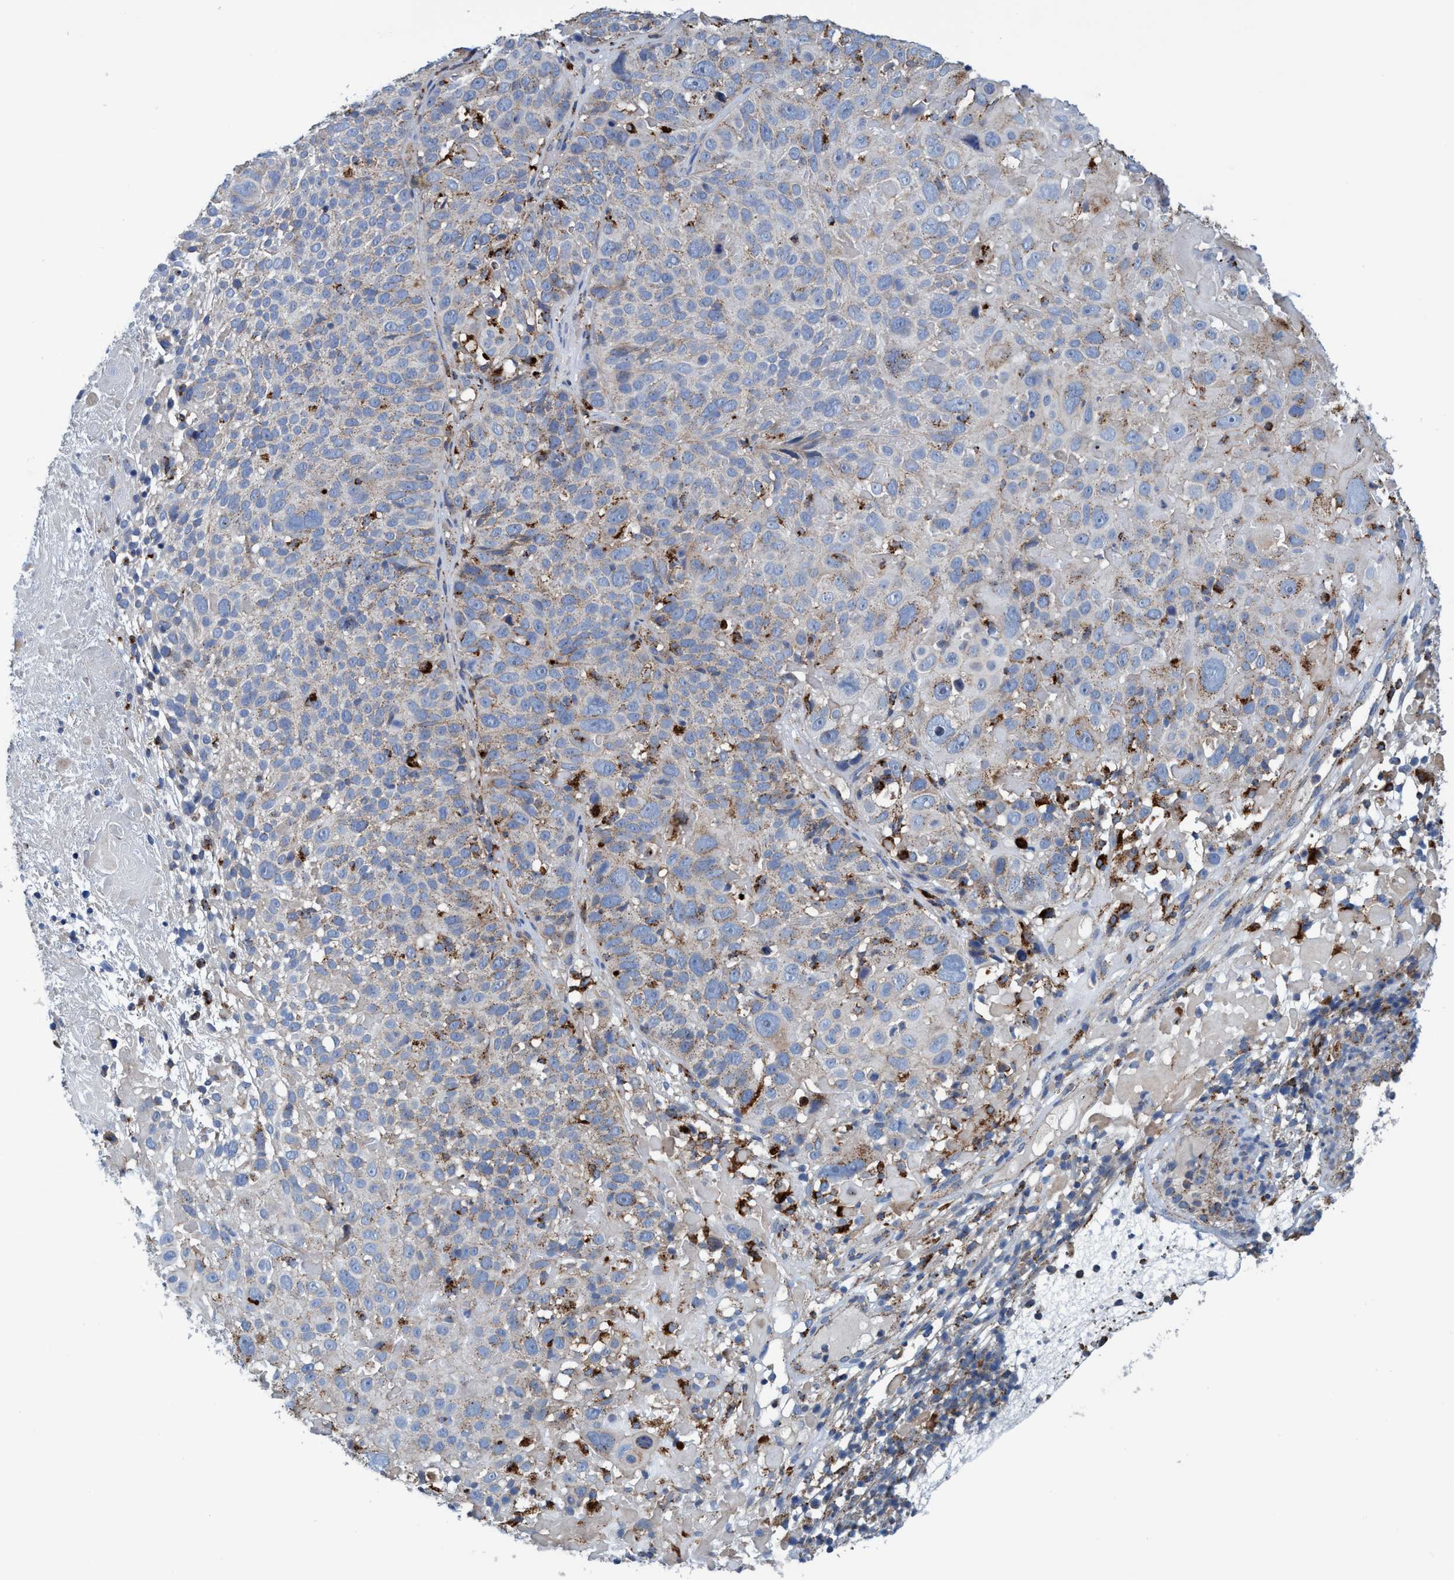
{"staining": {"intensity": "weak", "quantity": "25%-75%", "location": "cytoplasmic/membranous"}, "tissue": "cervical cancer", "cell_type": "Tumor cells", "image_type": "cancer", "snomed": [{"axis": "morphology", "description": "Squamous cell carcinoma, NOS"}, {"axis": "topography", "description": "Cervix"}], "caption": "A high-resolution histopathology image shows immunohistochemistry (IHC) staining of cervical cancer (squamous cell carcinoma), which reveals weak cytoplasmic/membranous positivity in approximately 25%-75% of tumor cells. Nuclei are stained in blue.", "gene": "TRIM65", "patient": {"sex": "female", "age": 74}}